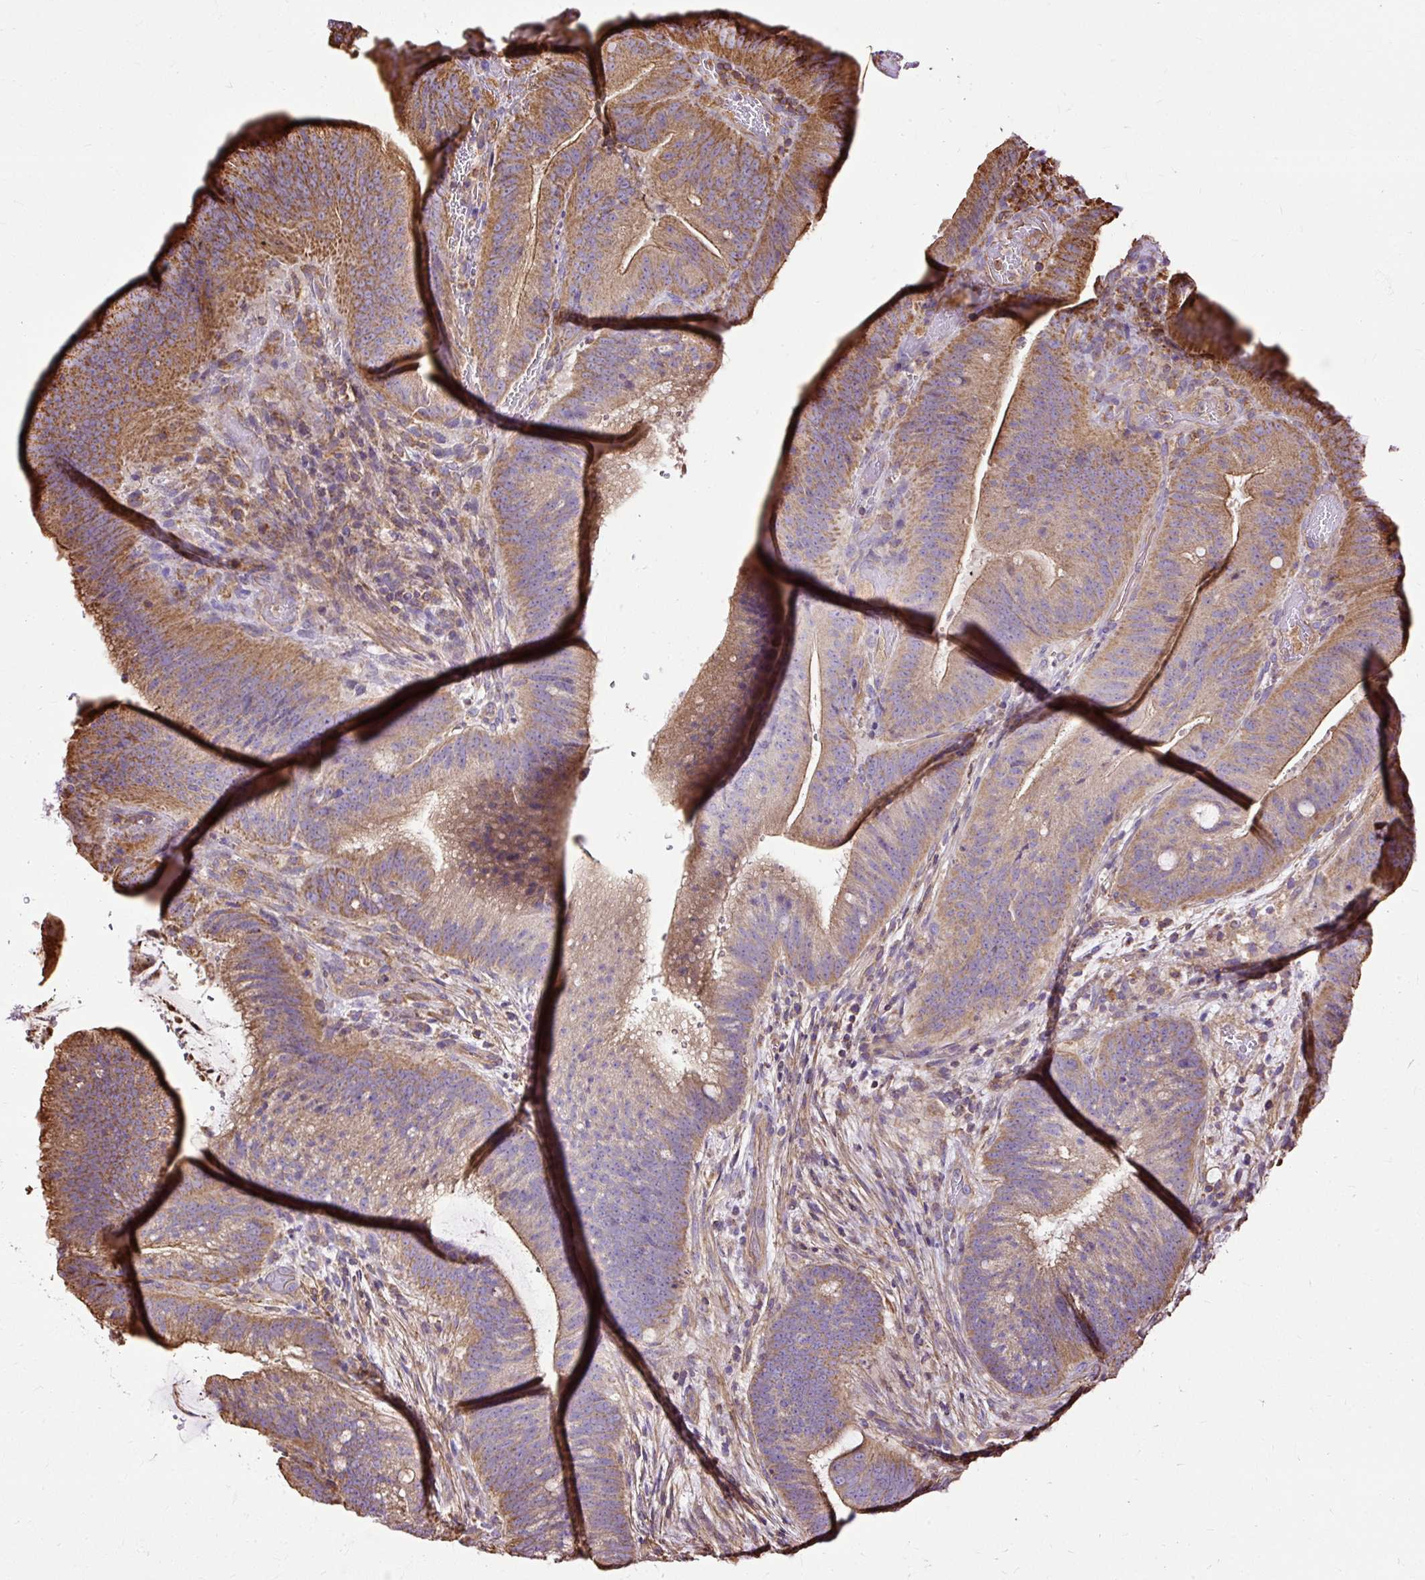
{"staining": {"intensity": "moderate", "quantity": ">75%", "location": "cytoplasmic/membranous"}, "tissue": "colorectal cancer", "cell_type": "Tumor cells", "image_type": "cancer", "snomed": [{"axis": "morphology", "description": "Adenocarcinoma, NOS"}, {"axis": "topography", "description": "Colon"}], "caption": "Protein analysis of colorectal adenocarcinoma tissue displays moderate cytoplasmic/membranous positivity in approximately >75% of tumor cells.", "gene": "KLHL11", "patient": {"sex": "female", "age": 43}}